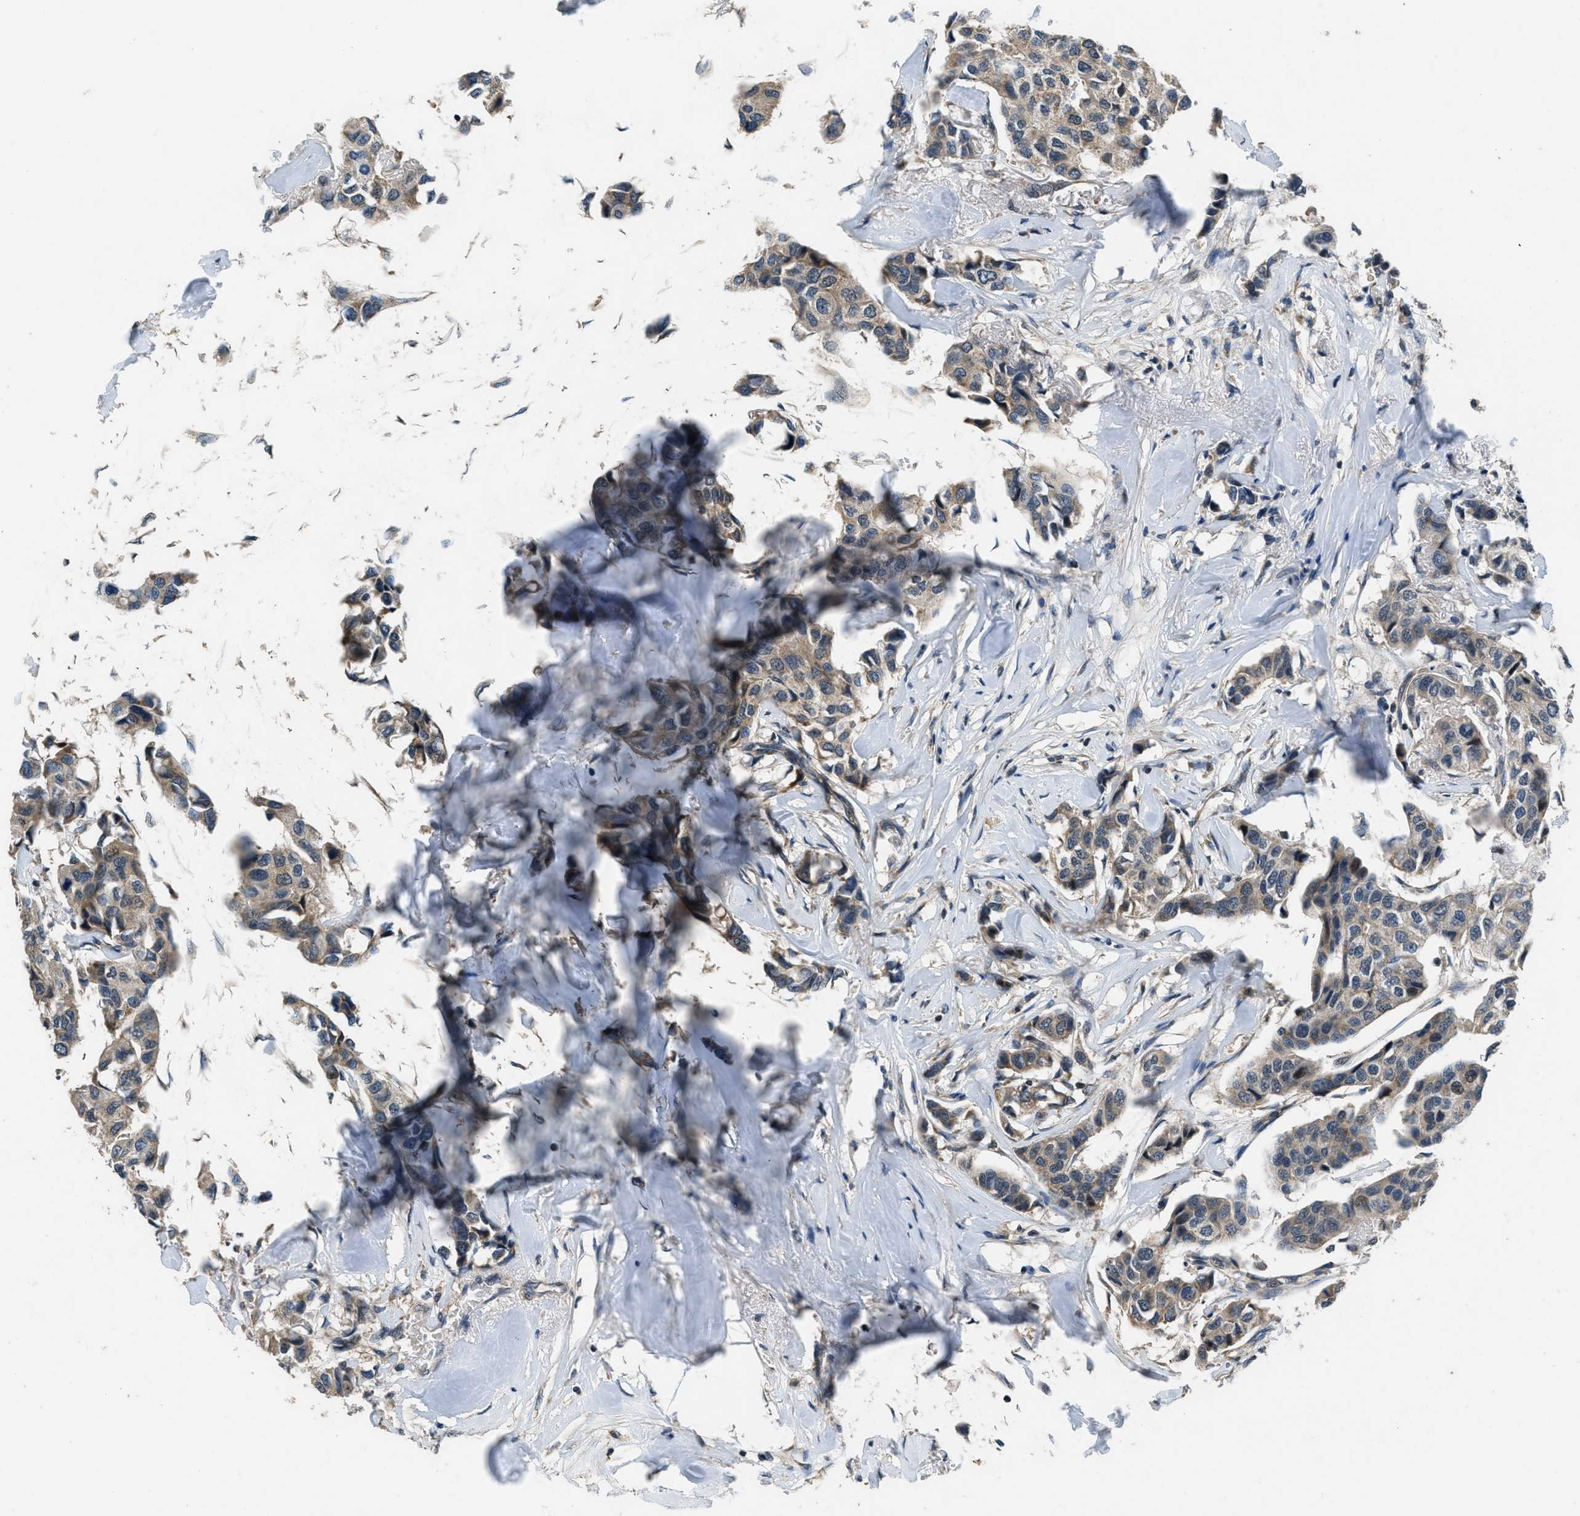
{"staining": {"intensity": "weak", "quantity": ">75%", "location": "cytoplasmic/membranous"}, "tissue": "breast cancer", "cell_type": "Tumor cells", "image_type": "cancer", "snomed": [{"axis": "morphology", "description": "Duct carcinoma"}, {"axis": "topography", "description": "Breast"}], "caption": "The photomicrograph demonstrates a brown stain indicating the presence of a protein in the cytoplasmic/membranous of tumor cells in breast intraductal carcinoma. The protein of interest is stained brown, and the nuclei are stained in blue (DAB (3,3'-diaminobenzidine) IHC with brightfield microscopy, high magnification).", "gene": "NAT1", "patient": {"sex": "female", "age": 80}}